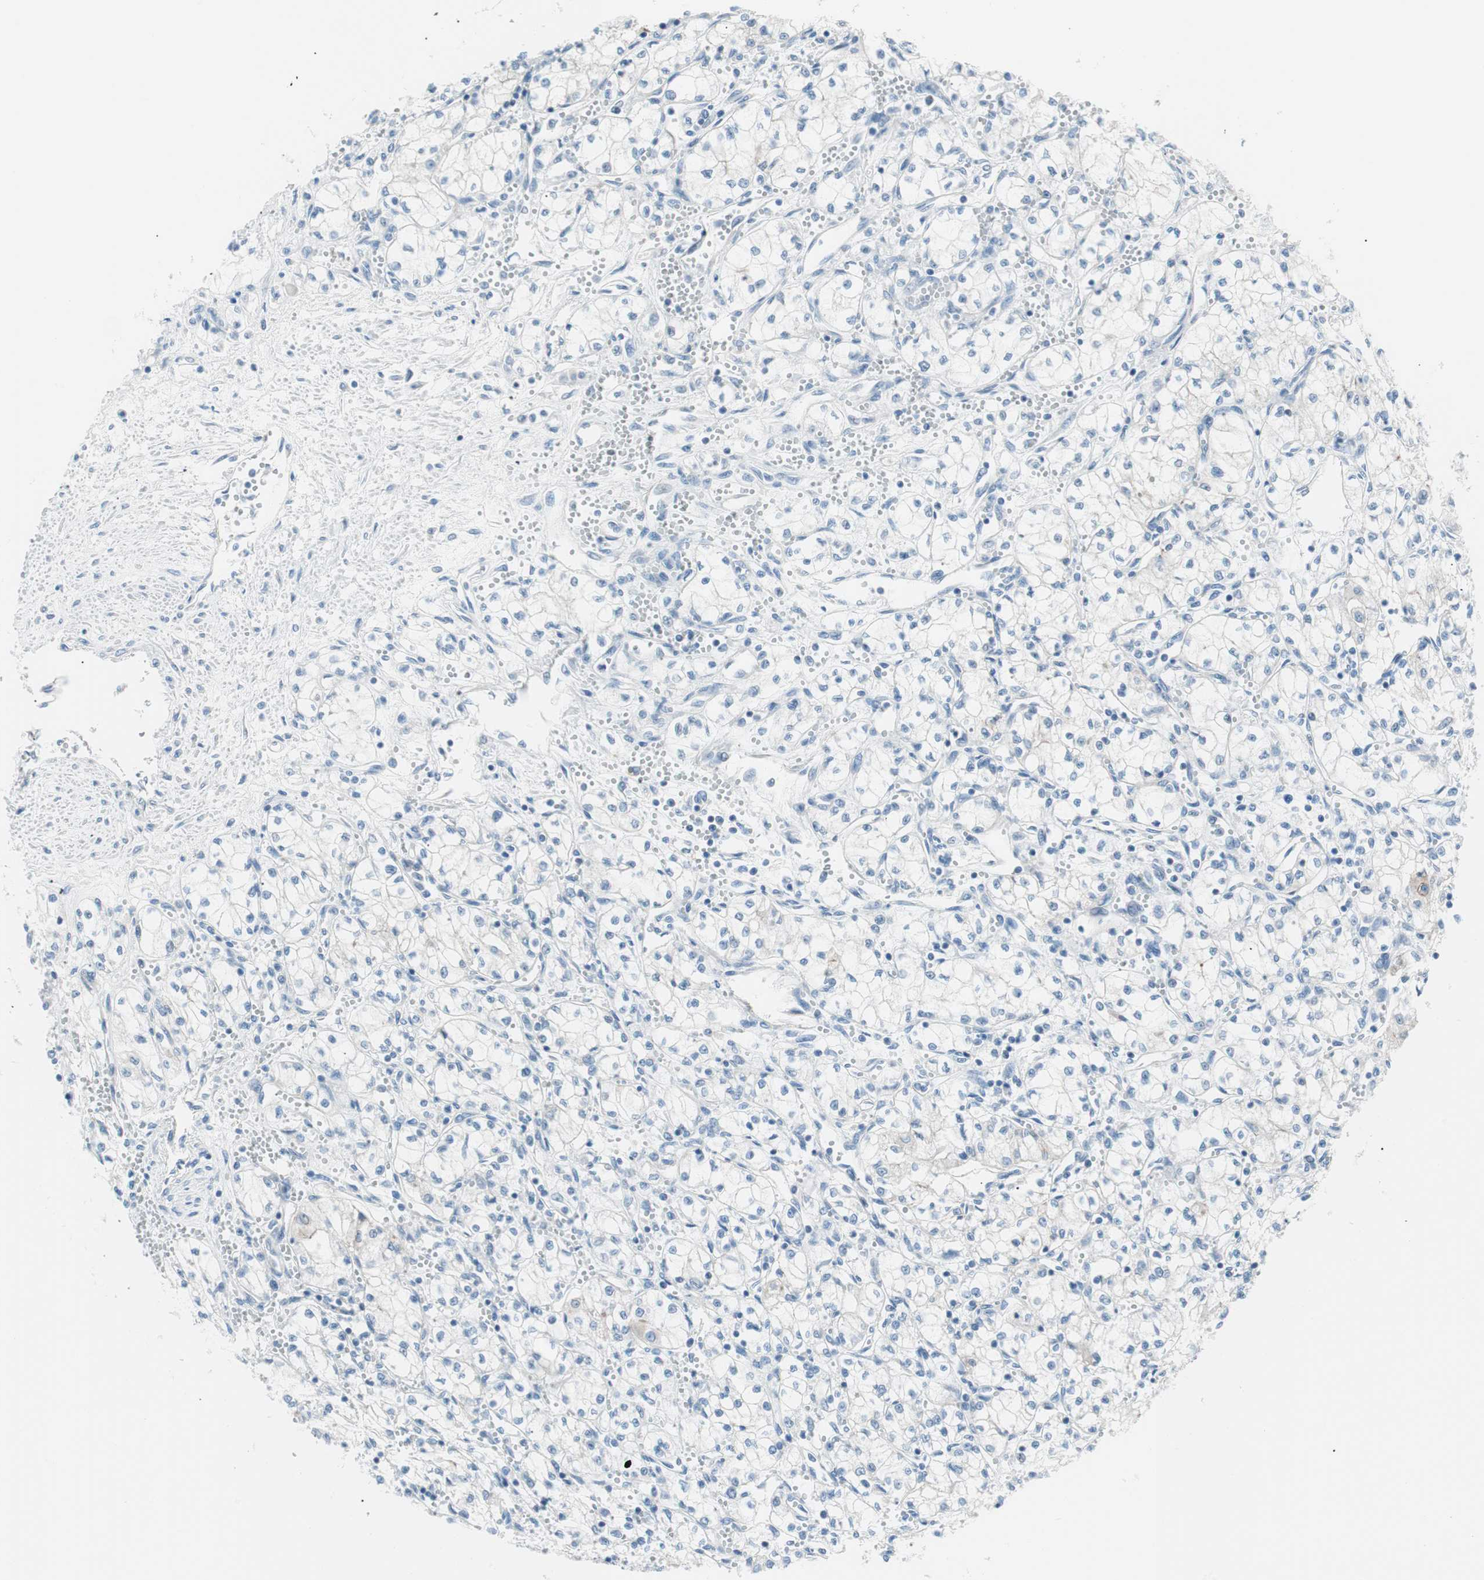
{"staining": {"intensity": "negative", "quantity": "none", "location": "none"}, "tissue": "renal cancer", "cell_type": "Tumor cells", "image_type": "cancer", "snomed": [{"axis": "morphology", "description": "Normal tissue, NOS"}, {"axis": "morphology", "description": "Adenocarcinoma, NOS"}, {"axis": "topography", "description": "Kidney"}], "caption": "A histopathology image of adenocarcinoma (renal) stained for a protein displays no brown staining in tumor cells.", "gene": "VIL1", "patient": {"sex": "male", "age": 59}}